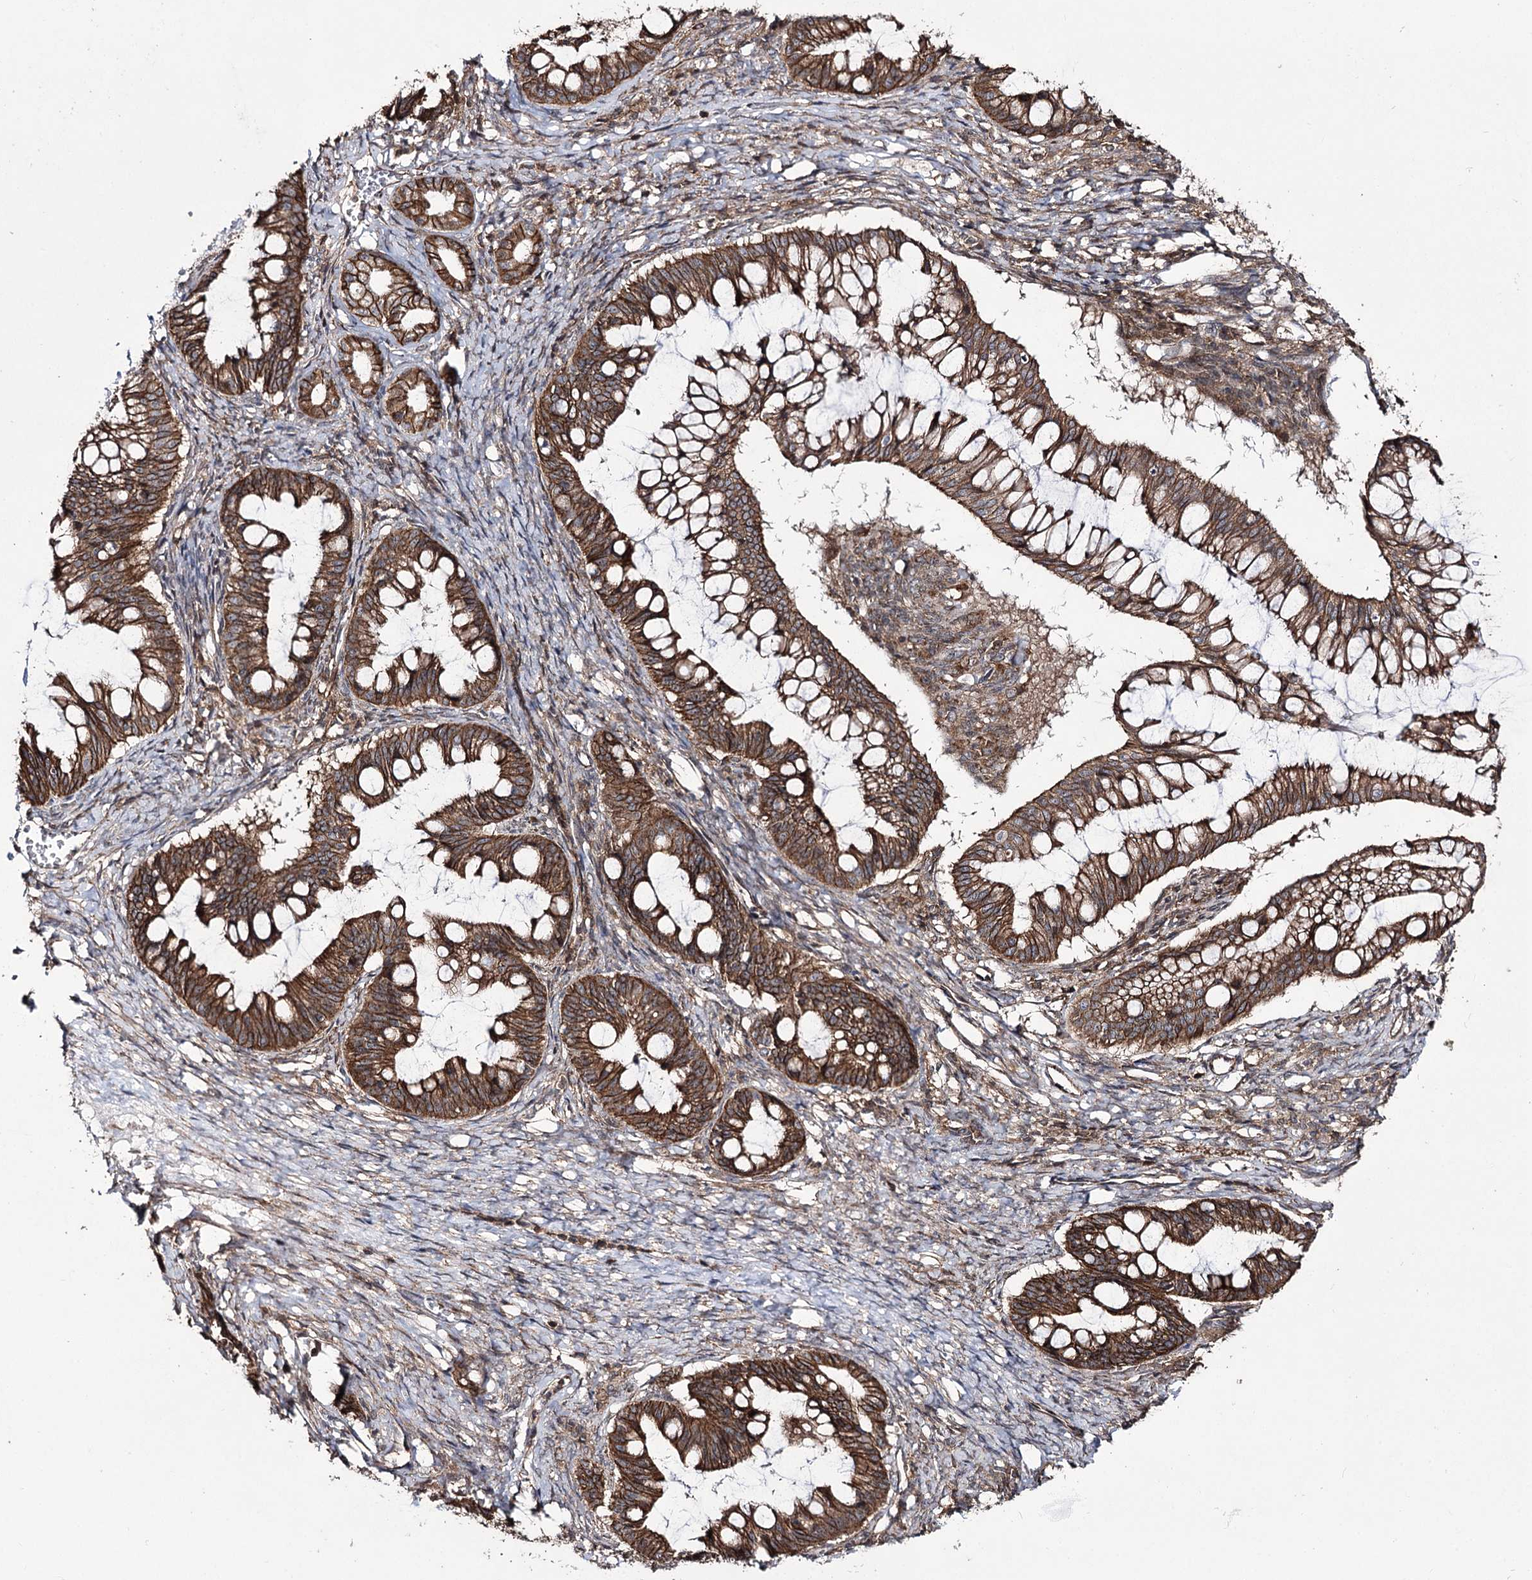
{"staining": {"intensity": "strong", "quantity": ">75%", "location": "cytoplasmic/membranous"}, "tissue": "ovarian cancer", "cell_type": "Tumor cells", "image_type": "cancer", "snomed": [{"axis": "morphology", "description": "Cystadenocarcinoma, mucinous, NOS"}, {"axis": "topography", "description": "Ovary"}], "caption": "Ovarian cancer stained with a brown dye reveals strong cytoplasmic/membranous positive expression in approximately >75% of tumor cells.", "gene": "DHX29", "patient": {"sex": "female", "age": 73}}